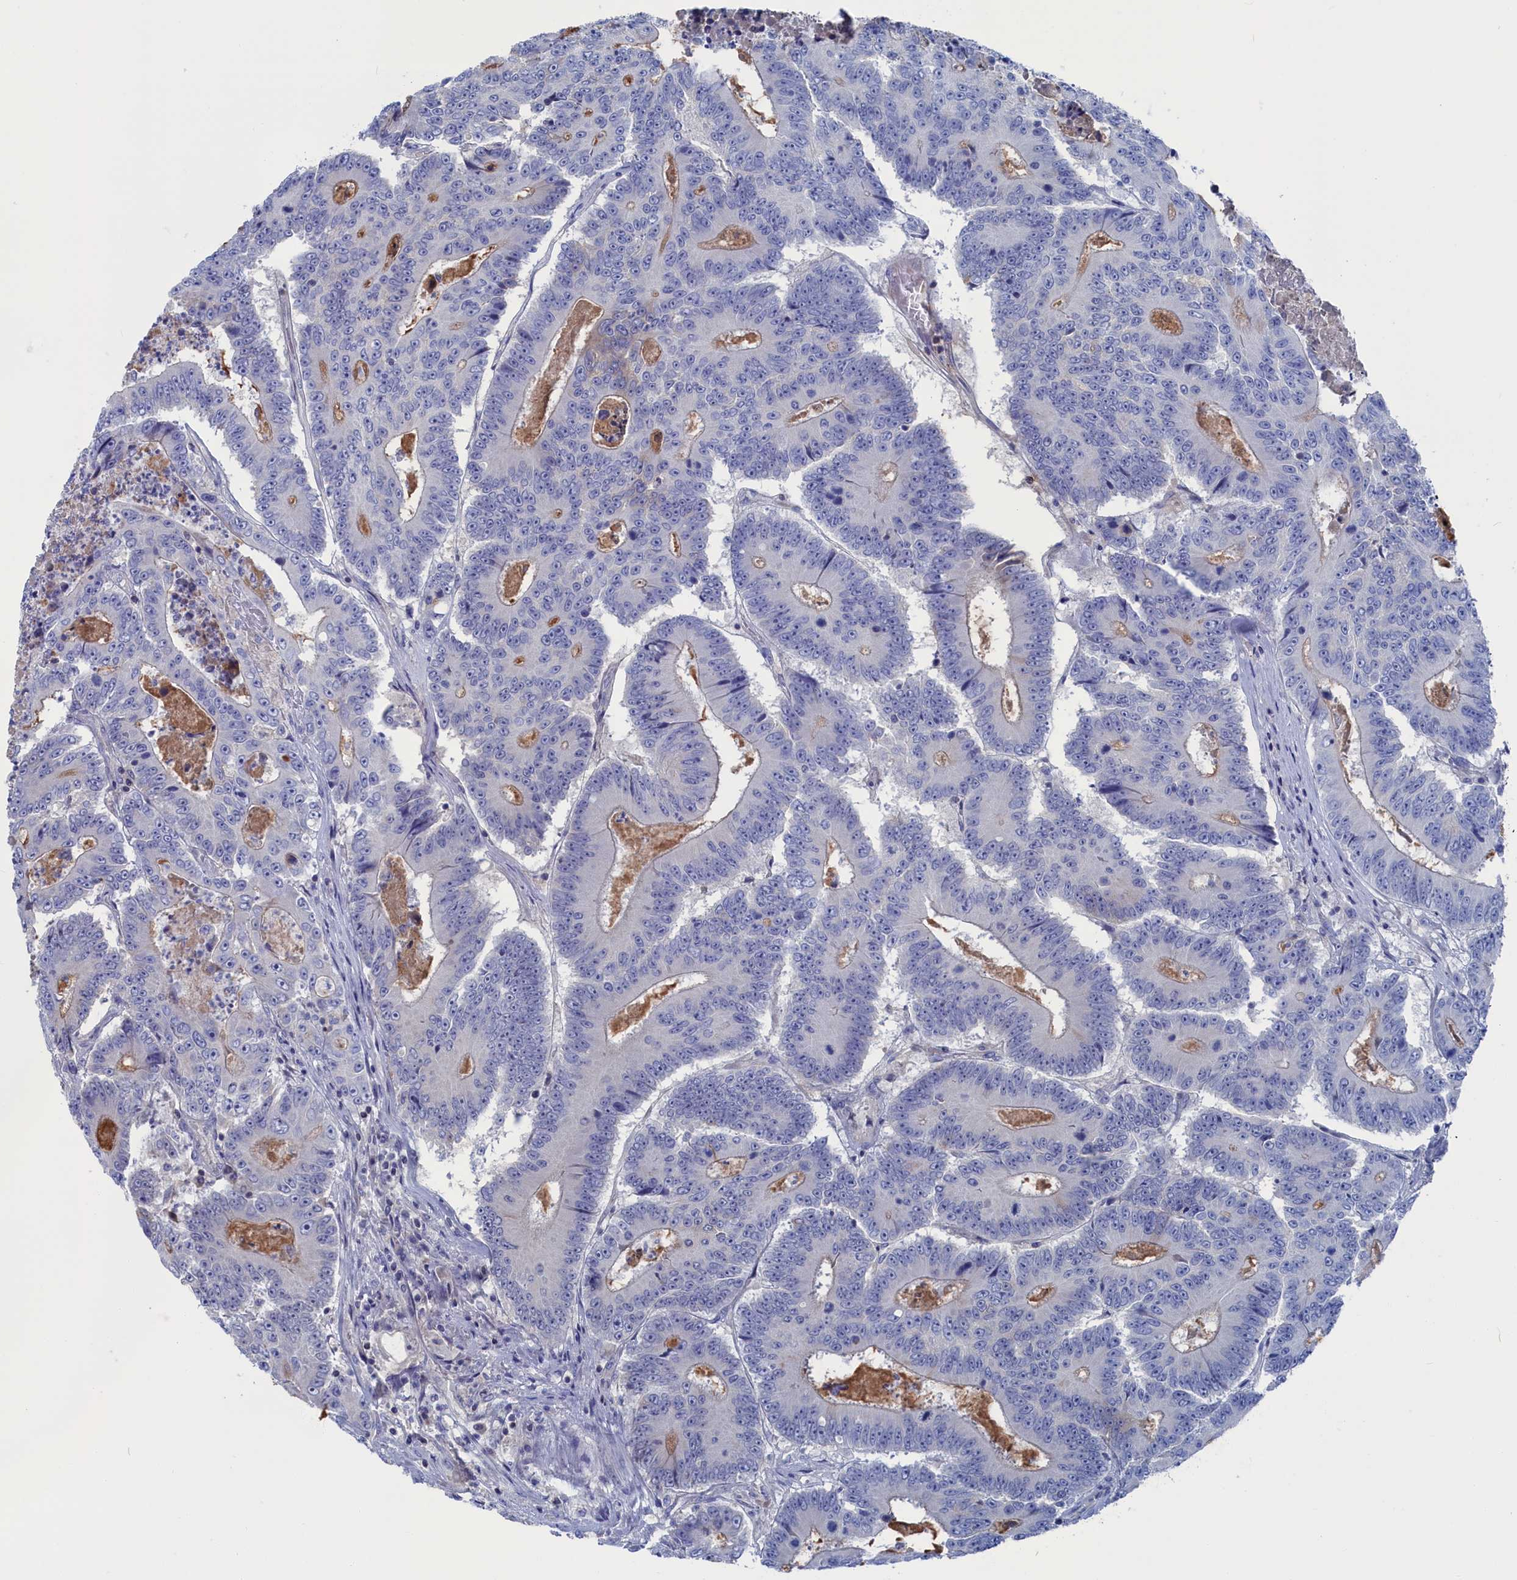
{"staining": {"intensity": "negative", "quantity": "none", "location": "none"}, "tissue": "colorectal cancer", "cell_type": "Tumor cells", "image_type": "cancer", "snomed": [{"axis": "morphology", "description": "Adenocarcinoma, NOS"}, {"axis": "topography", "description": "Colon"}], "caption": "Immunohistochemical staining of colorectal adenocarcinoma exhibits no significant positivity in tumor cells. (Brightfield microscopy of DAB immunohistochemistry (IHC) at high magnification).", "gene": "CEND1", "patient": {"sex": "male", "age": 83}}